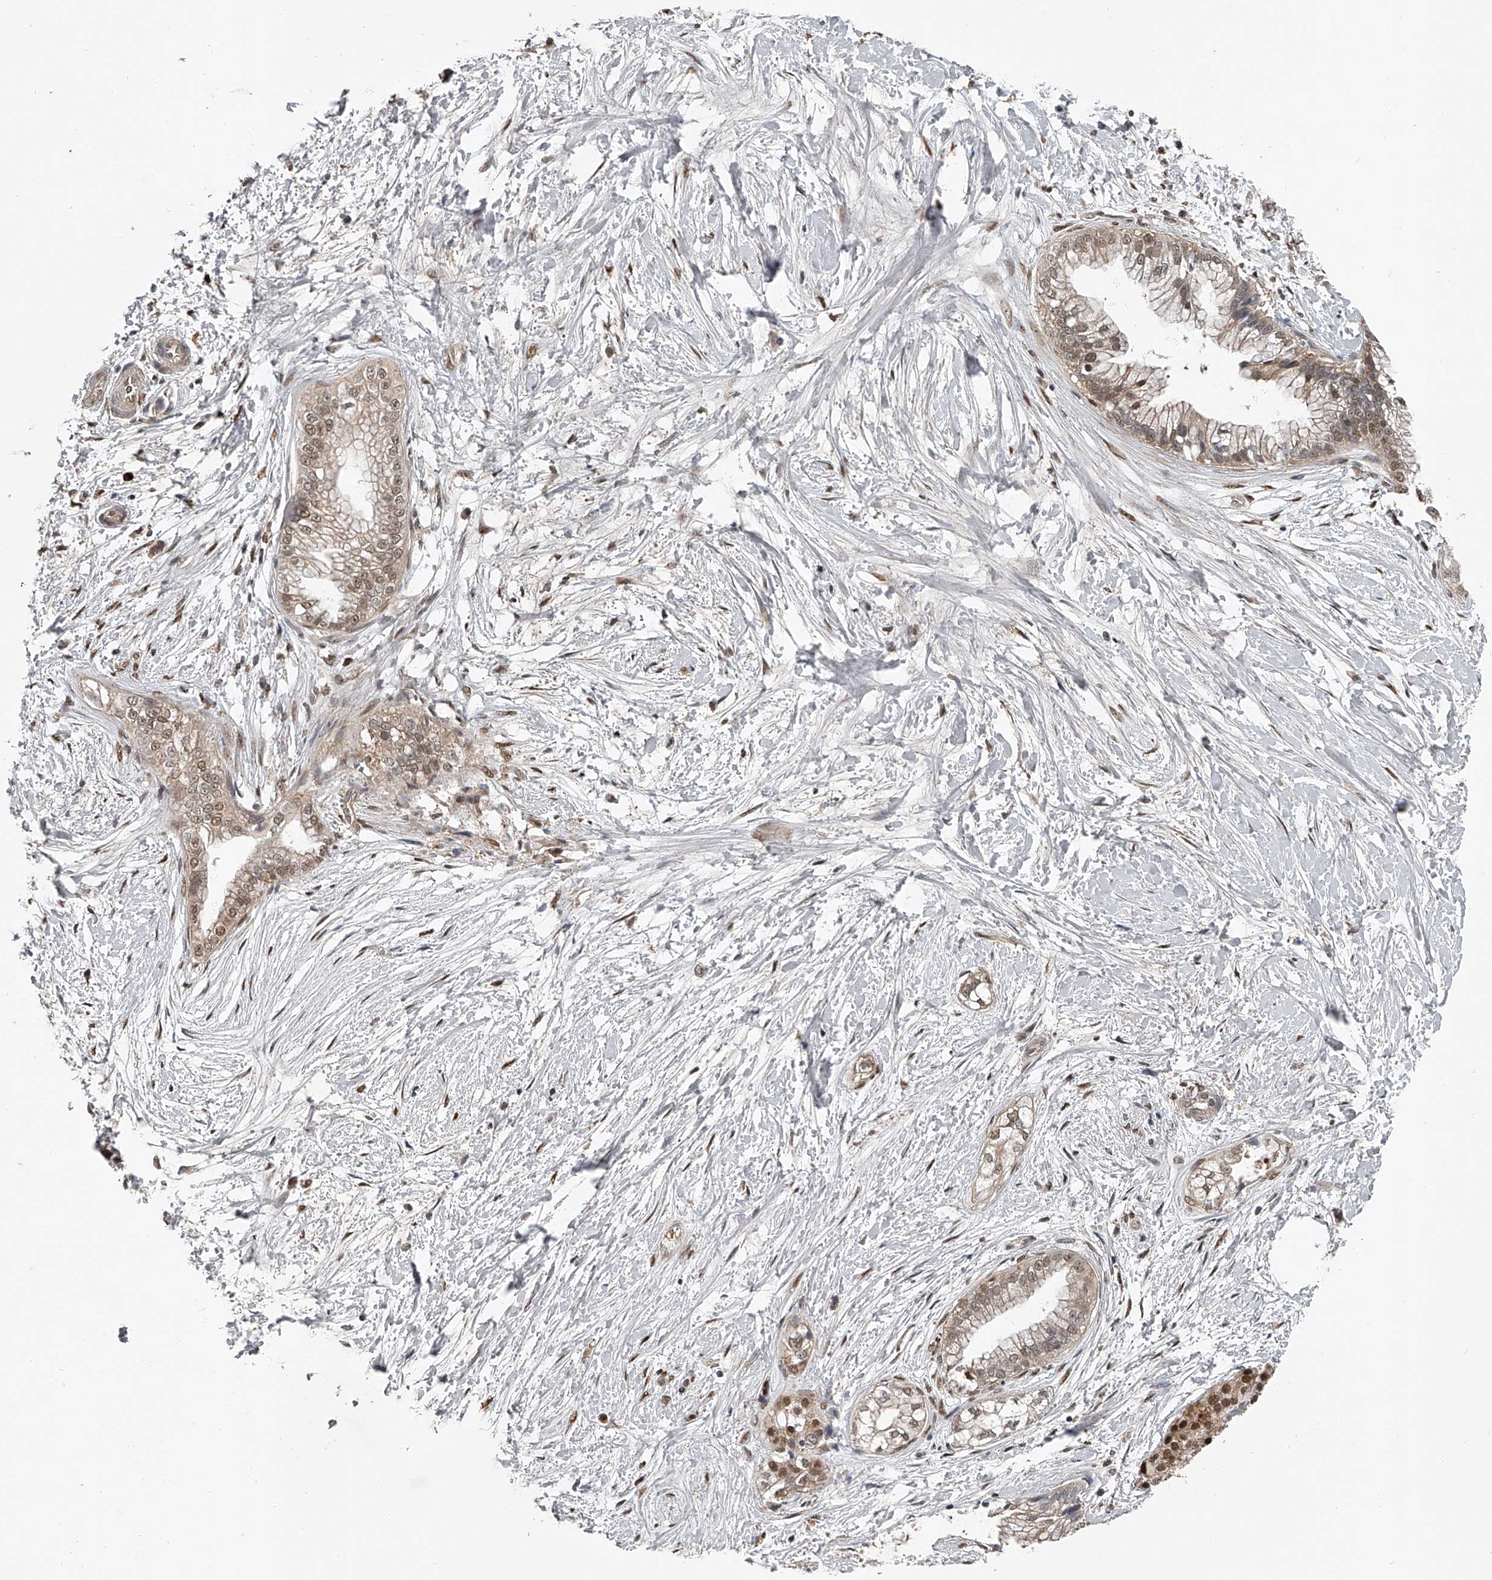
{"staining": {"intensity": "weak", "quantity": ">75%", "location": "cytoplasmic/membranous,nuclear"}, "tissue": "pancreatic cancer", "cell_type": "Tumor cells", "image_type": "cancer", "snomed": [{"axis": "morphology", "description": "Adenocarcinoma, NOS"}, {"axis": "topography", "description": "Pancreas"}], "caption": "This image displays immunohistochemistry (IHC) staining of pancreatic cancer (adenocarcinoma), with low weak cytoplasmic/membranous and nuclear positivity in approximately >75% of tumor cells.", "gene": "PLEKHG1", "patient": {"sex": "male", "age": 68}}